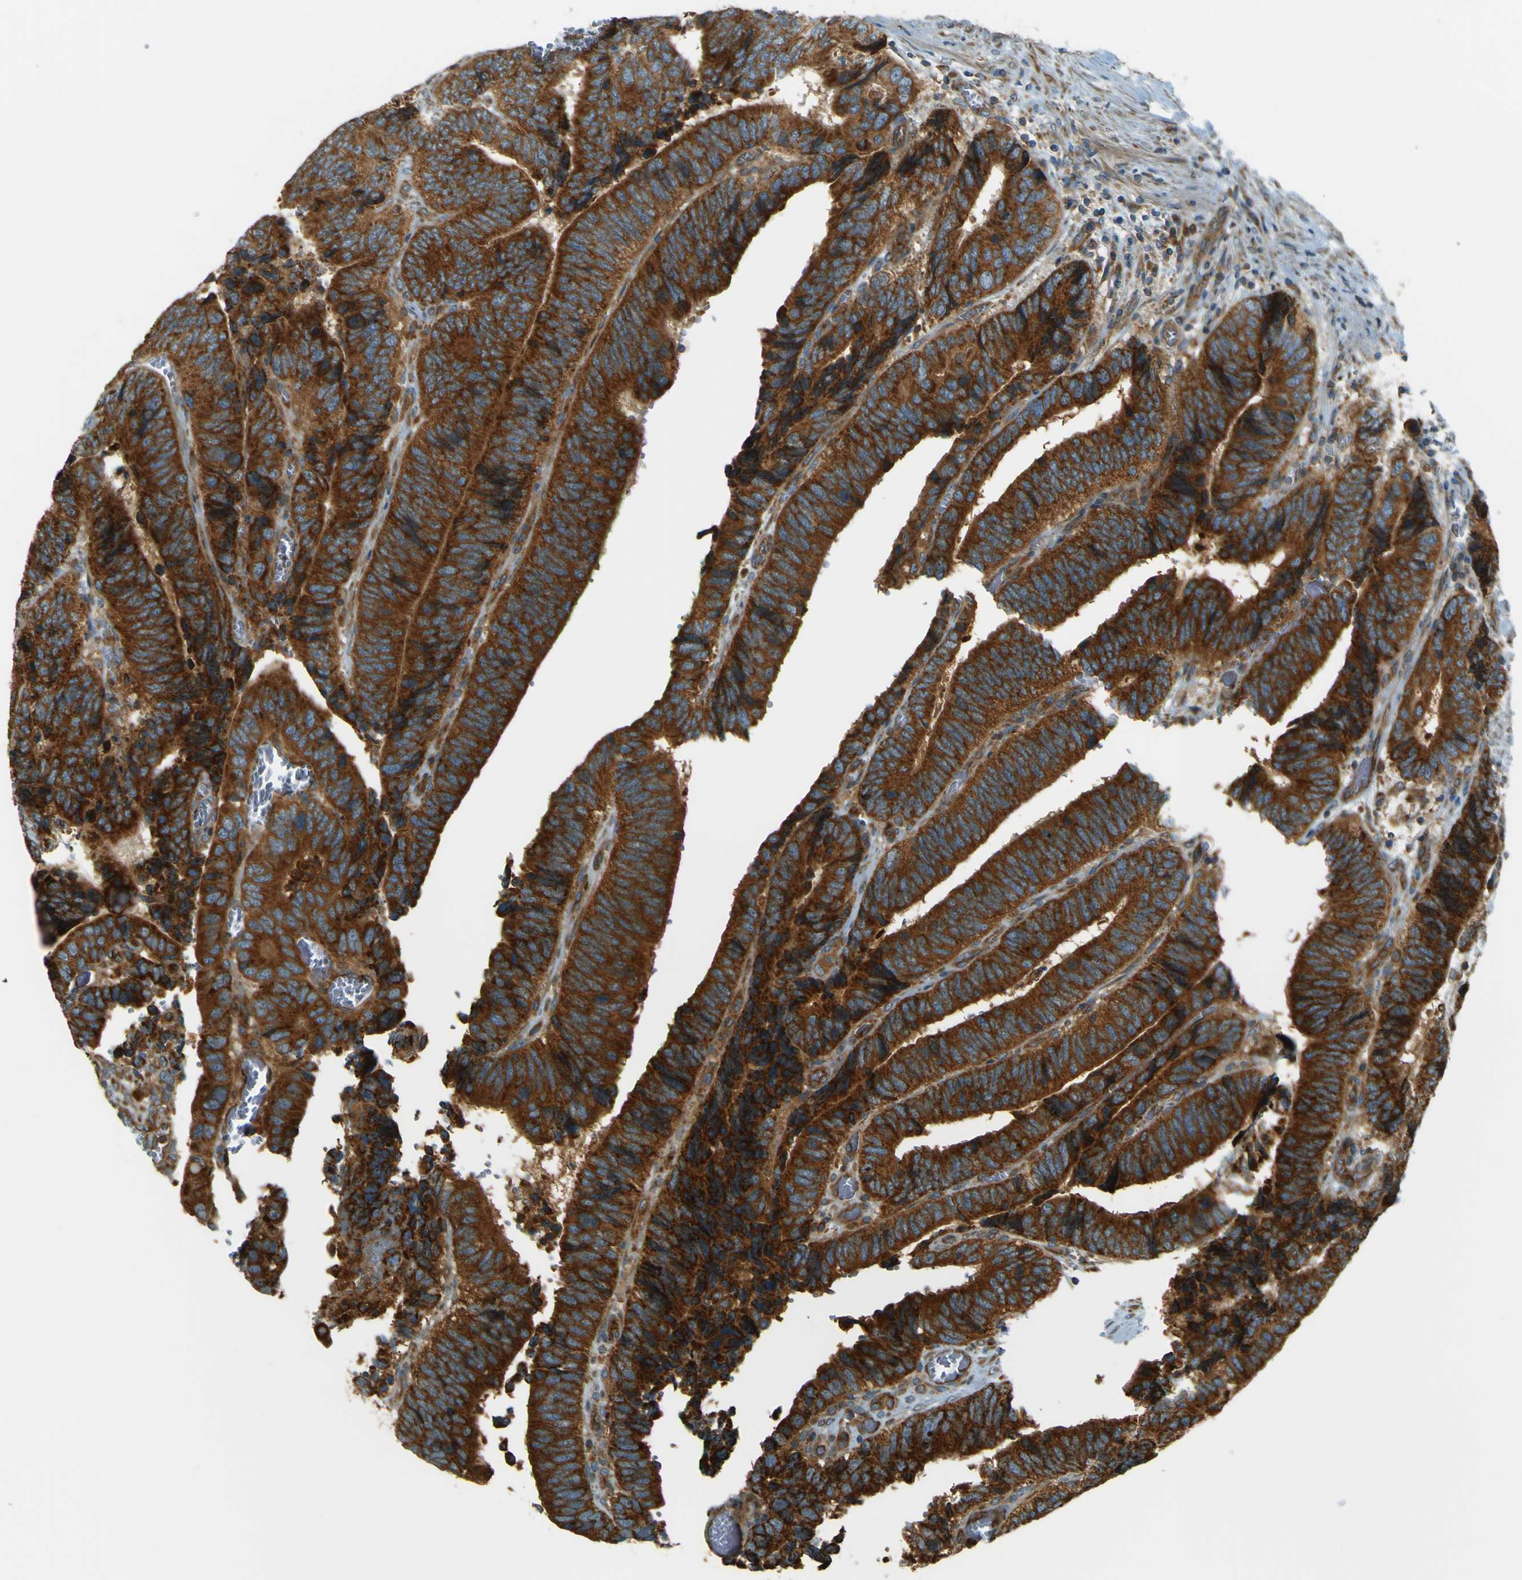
{"staining": {"intensity": "strong", "quantity": ">75%", "location": "cytoplasmic/membranous"}, "tissue": "colorectal cancer", "cell_type": "Tumor cells", "image_type": "cancer", "snomed": [{"axis": "morphology", "description": "Adenocarcinoma, NOS"}, {"axis": "topography", "description": "Colon"}], "caption": "Immunohistochemical staining of human adenocarcinoma (colorectal) demonstrates strong cytoplasmic/membranous protein expression in approximately >75% of tumor cells.", "gene": "DNAJC5", "patient": {"sex": "male", "age": 72}}